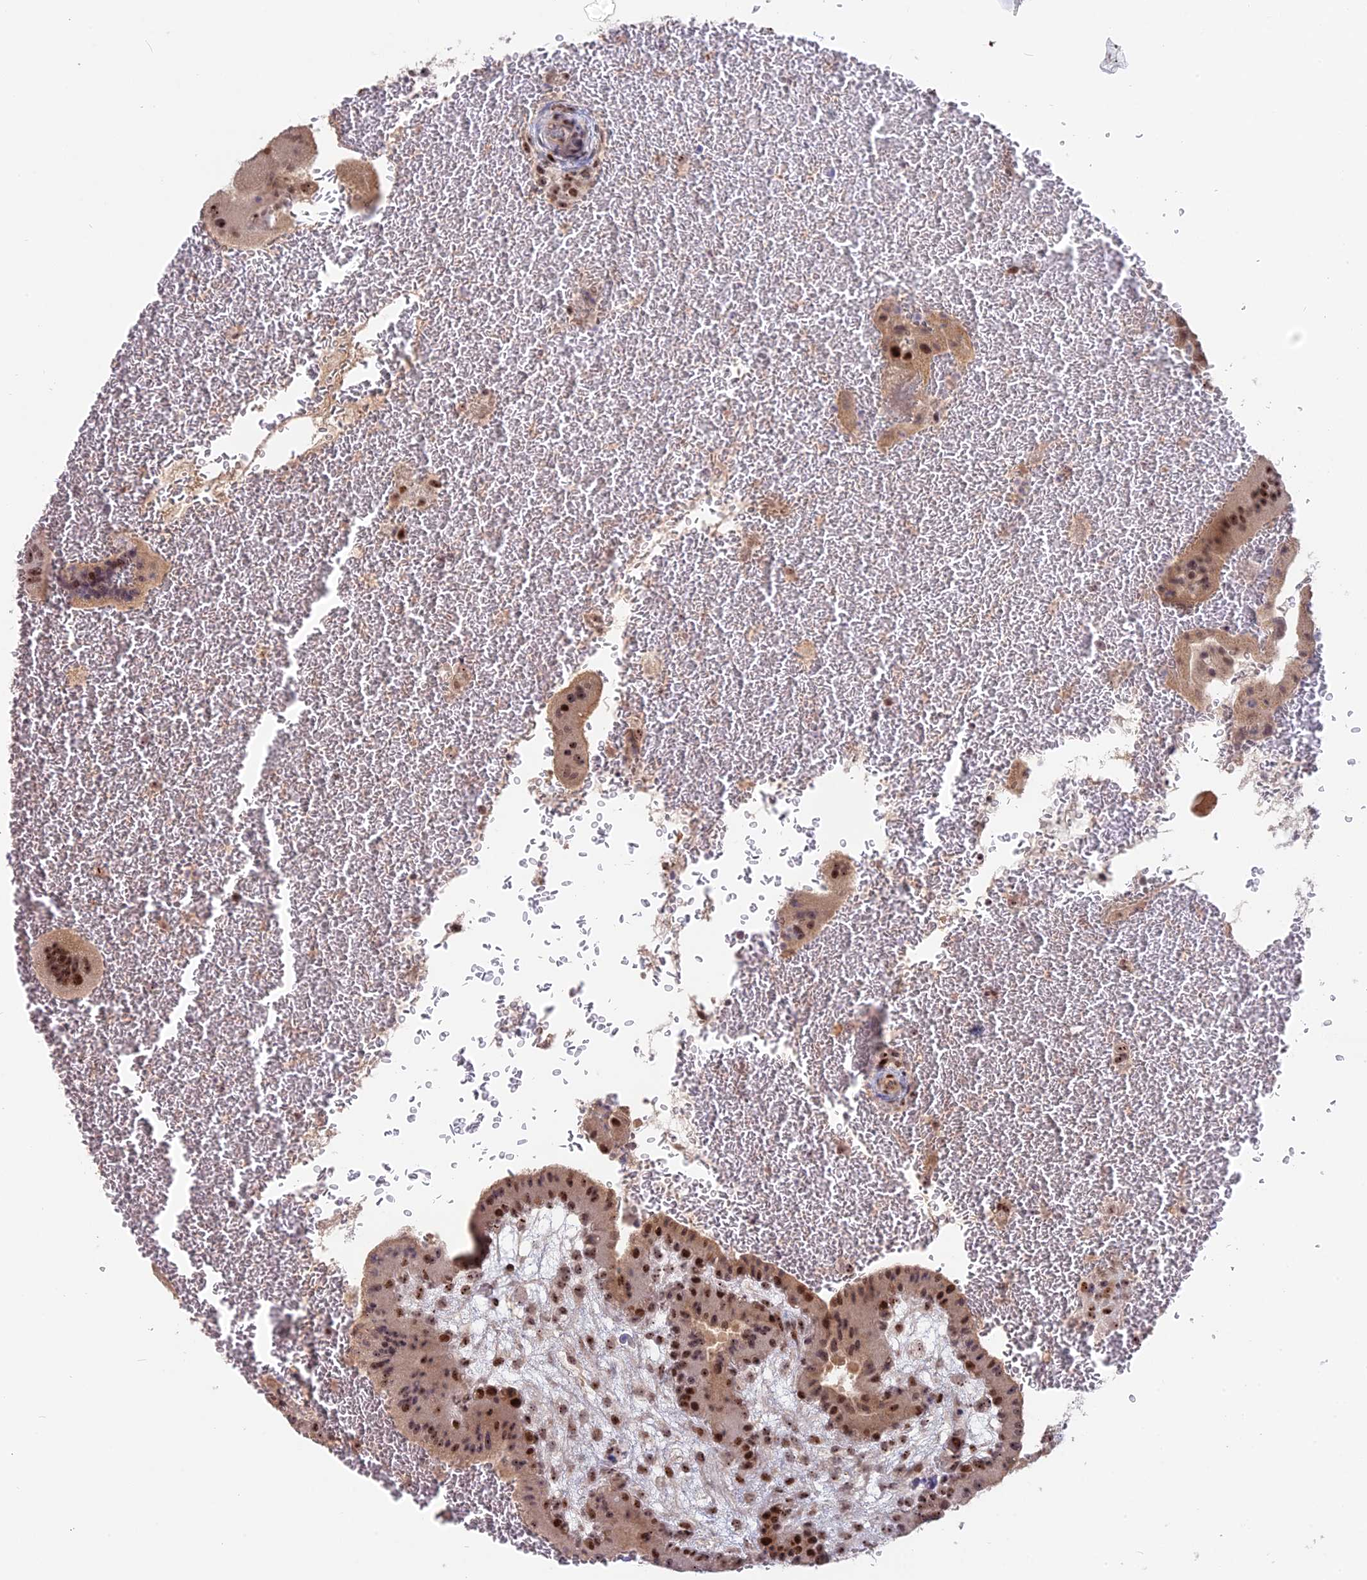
{"staining": {"intensity": "strong", "quantity": ">75%", "location": "nuclear"}, "tissue": "placenta", "cell_type": "Trophoblastic cells", "image_type": "normal", "snomed": [{"axis": "morphology", "description": "Normal tissue, NOS"}, {"axis": "topography", "description": "Placenta"}], "caption": "This is a photomicrograph of immunohistochemistry staining of unremarkable placenta, which shows strong staining in the nuclear of trophoblastic cells.", "gene": "FAM131A", "patient": {"sex": "female", "age": 35}}